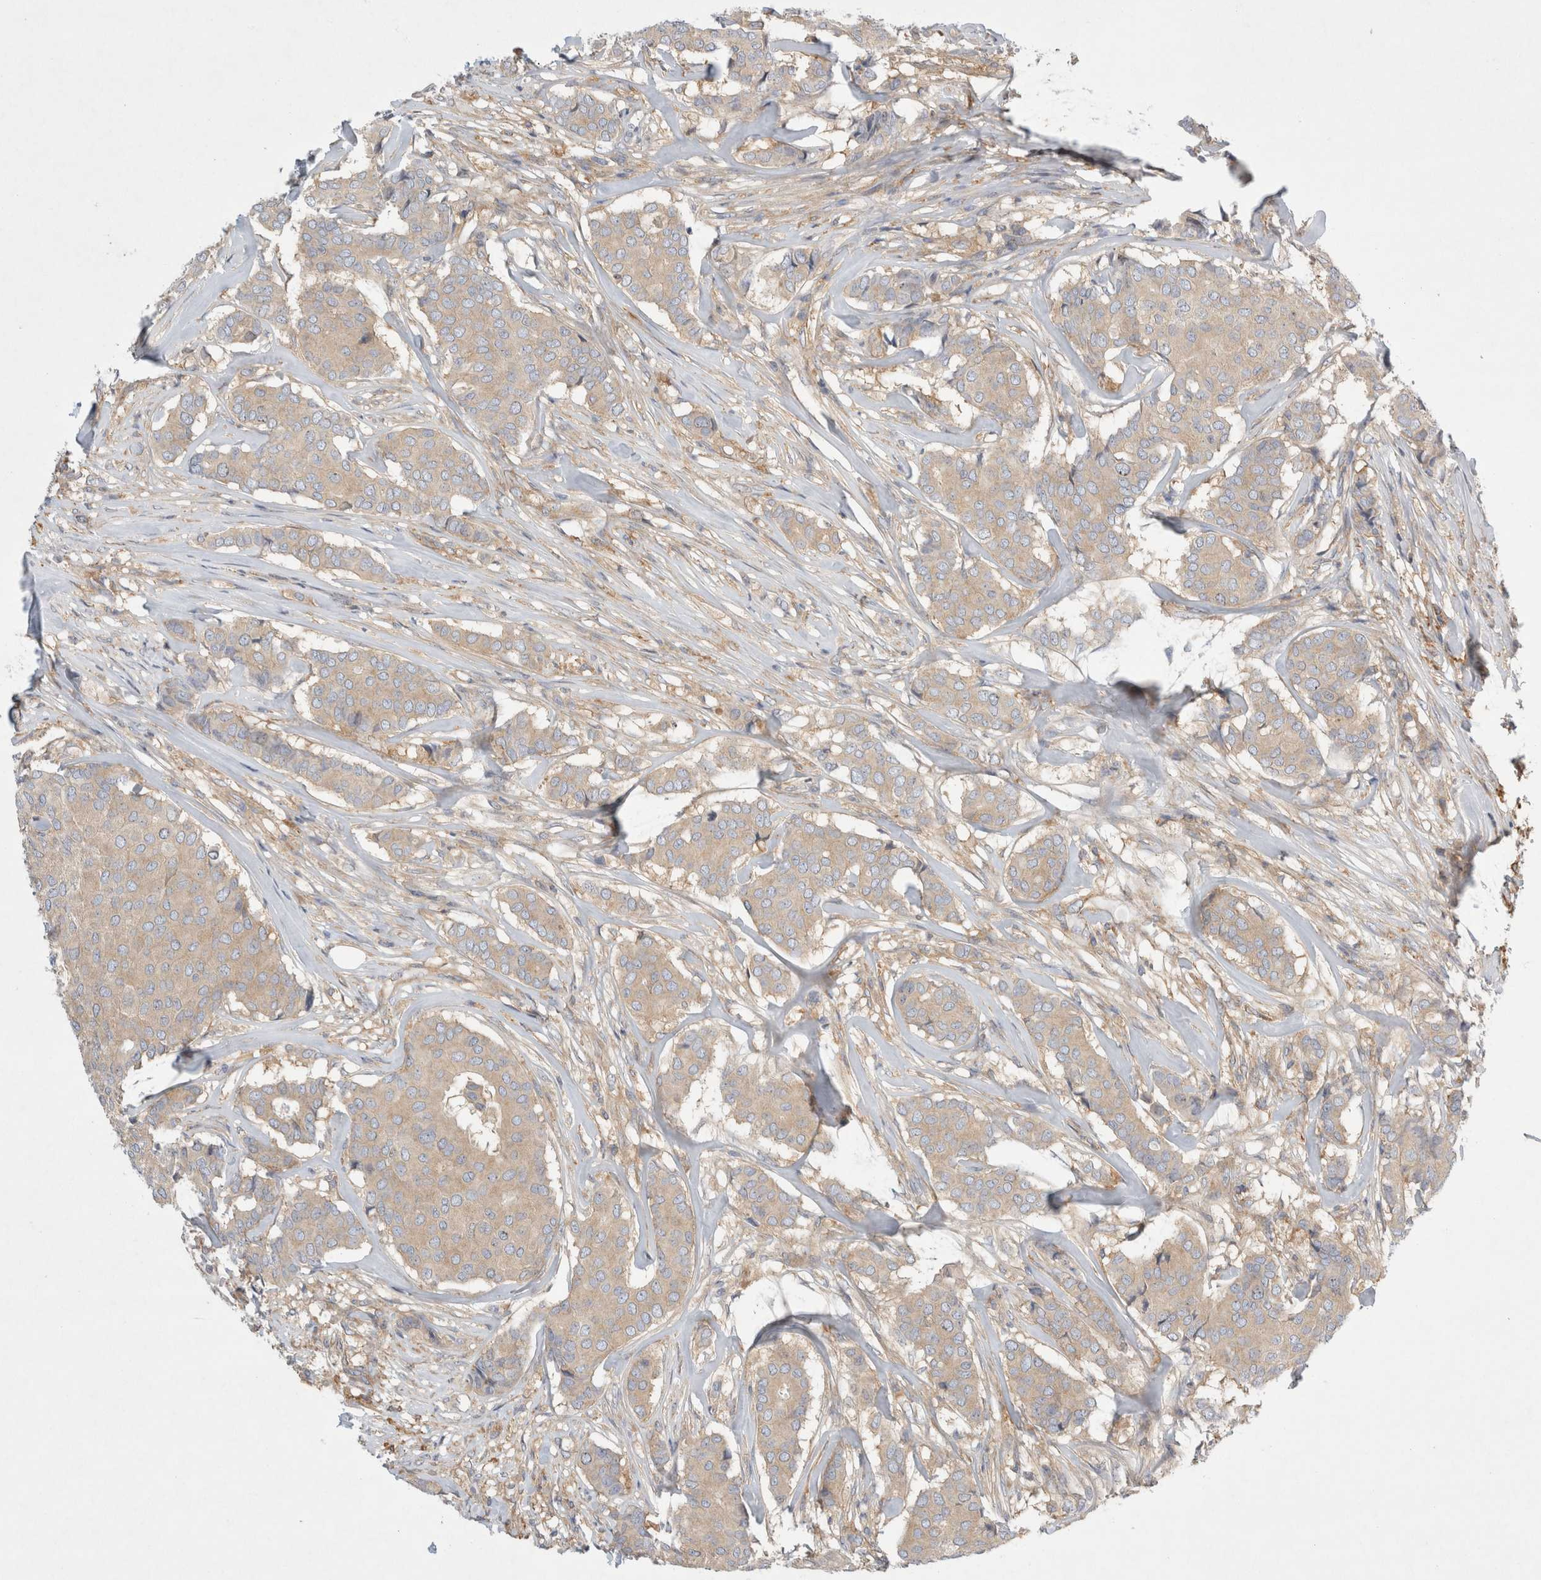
{"staining": {"intensity": "weak", "quantity": ">75%", "location": "cytoplasmic/membranous"}, "tissue": "breast cancer", "cell_type": "Tumor cells", "image_type": "cancer", "snomed": [{"axis": "morphology", "description": "Duct carcinoma"}, {"axis": "topography", "description": "Breast"}], "caption": "Protein staining of breast cancer tissue demonstrates weak cytoplasmic/membranous expression in approximately >75% of tumor cells.", "gene": "CDCA7L", "patient": {"sex": "female", "age": 75}}